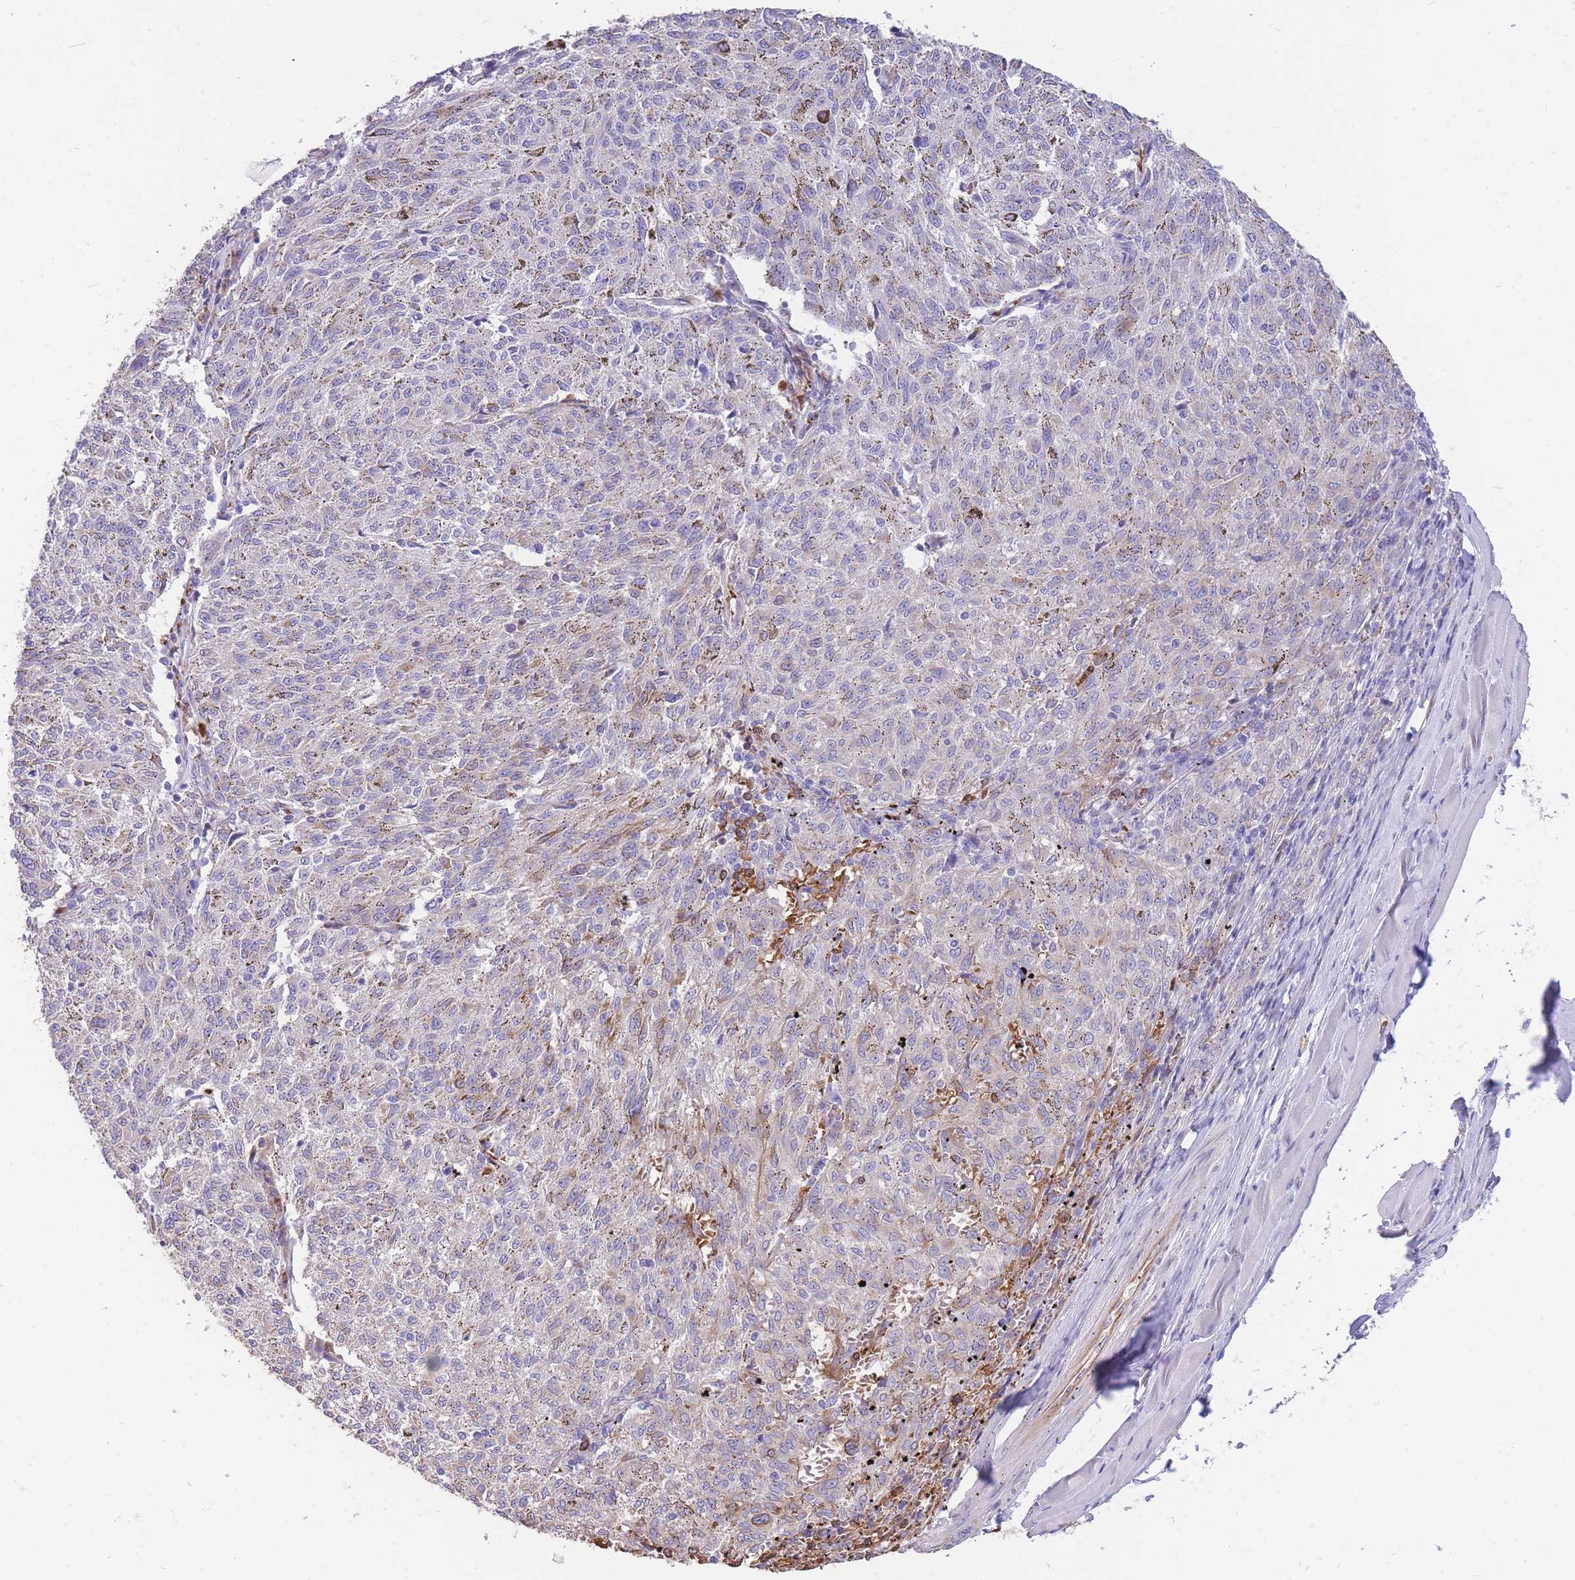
{"staining": {"intensity": "negative", "quantity": "none", "location": "none"}, "tissue": "melanoma", "cell_type": "Tumor cells", "image_type": "cancer", "snomed": [{"axis": "morphology", "description": "Malignant melanoma, NOS"}, {"axis": "topography", "description": "Skin"}], "caption": "The histopathology image shows no staining of tumor cells in malignant melanoma.", "gene": "ANKRD53", "patient": {"sex": "female", "age": 72}}